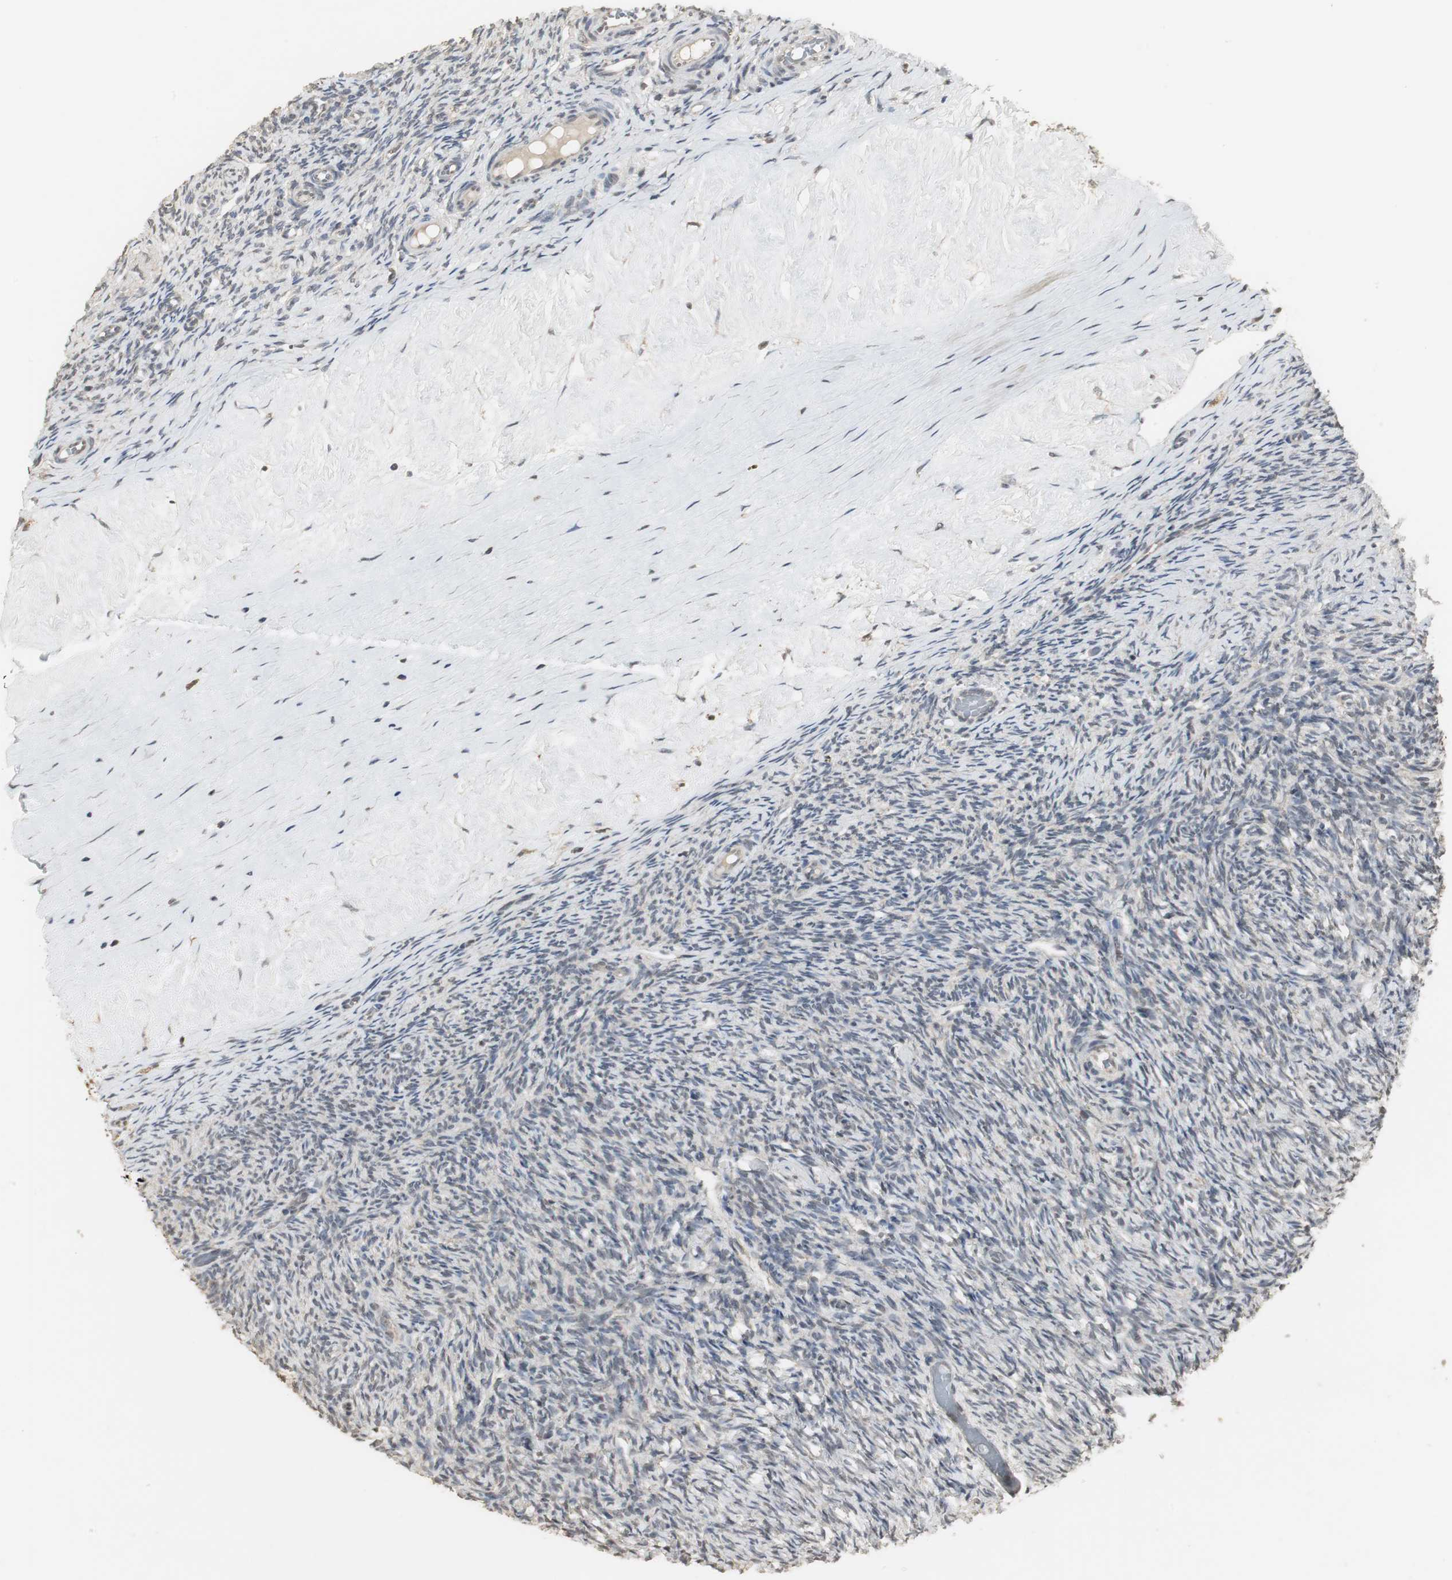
{"staining": {"intensity": "weak", "quantity": "<25%", "location": "nuclear"}, "tissue": "ovary", "cell_type": "Ovarian stroma cells", "image_type": "normal", "snomed": [{"axis": "morphology", "description": "Normal tissue, NOS"}, {"axis": "topography", "description": "Ovary"}], "caption": "Immunohistochemical staining of normal human ovary displays no significant staining in ovarian stroma cells.", "gene": "ELOA", "patient": {"sex": "female", "age": 60}}